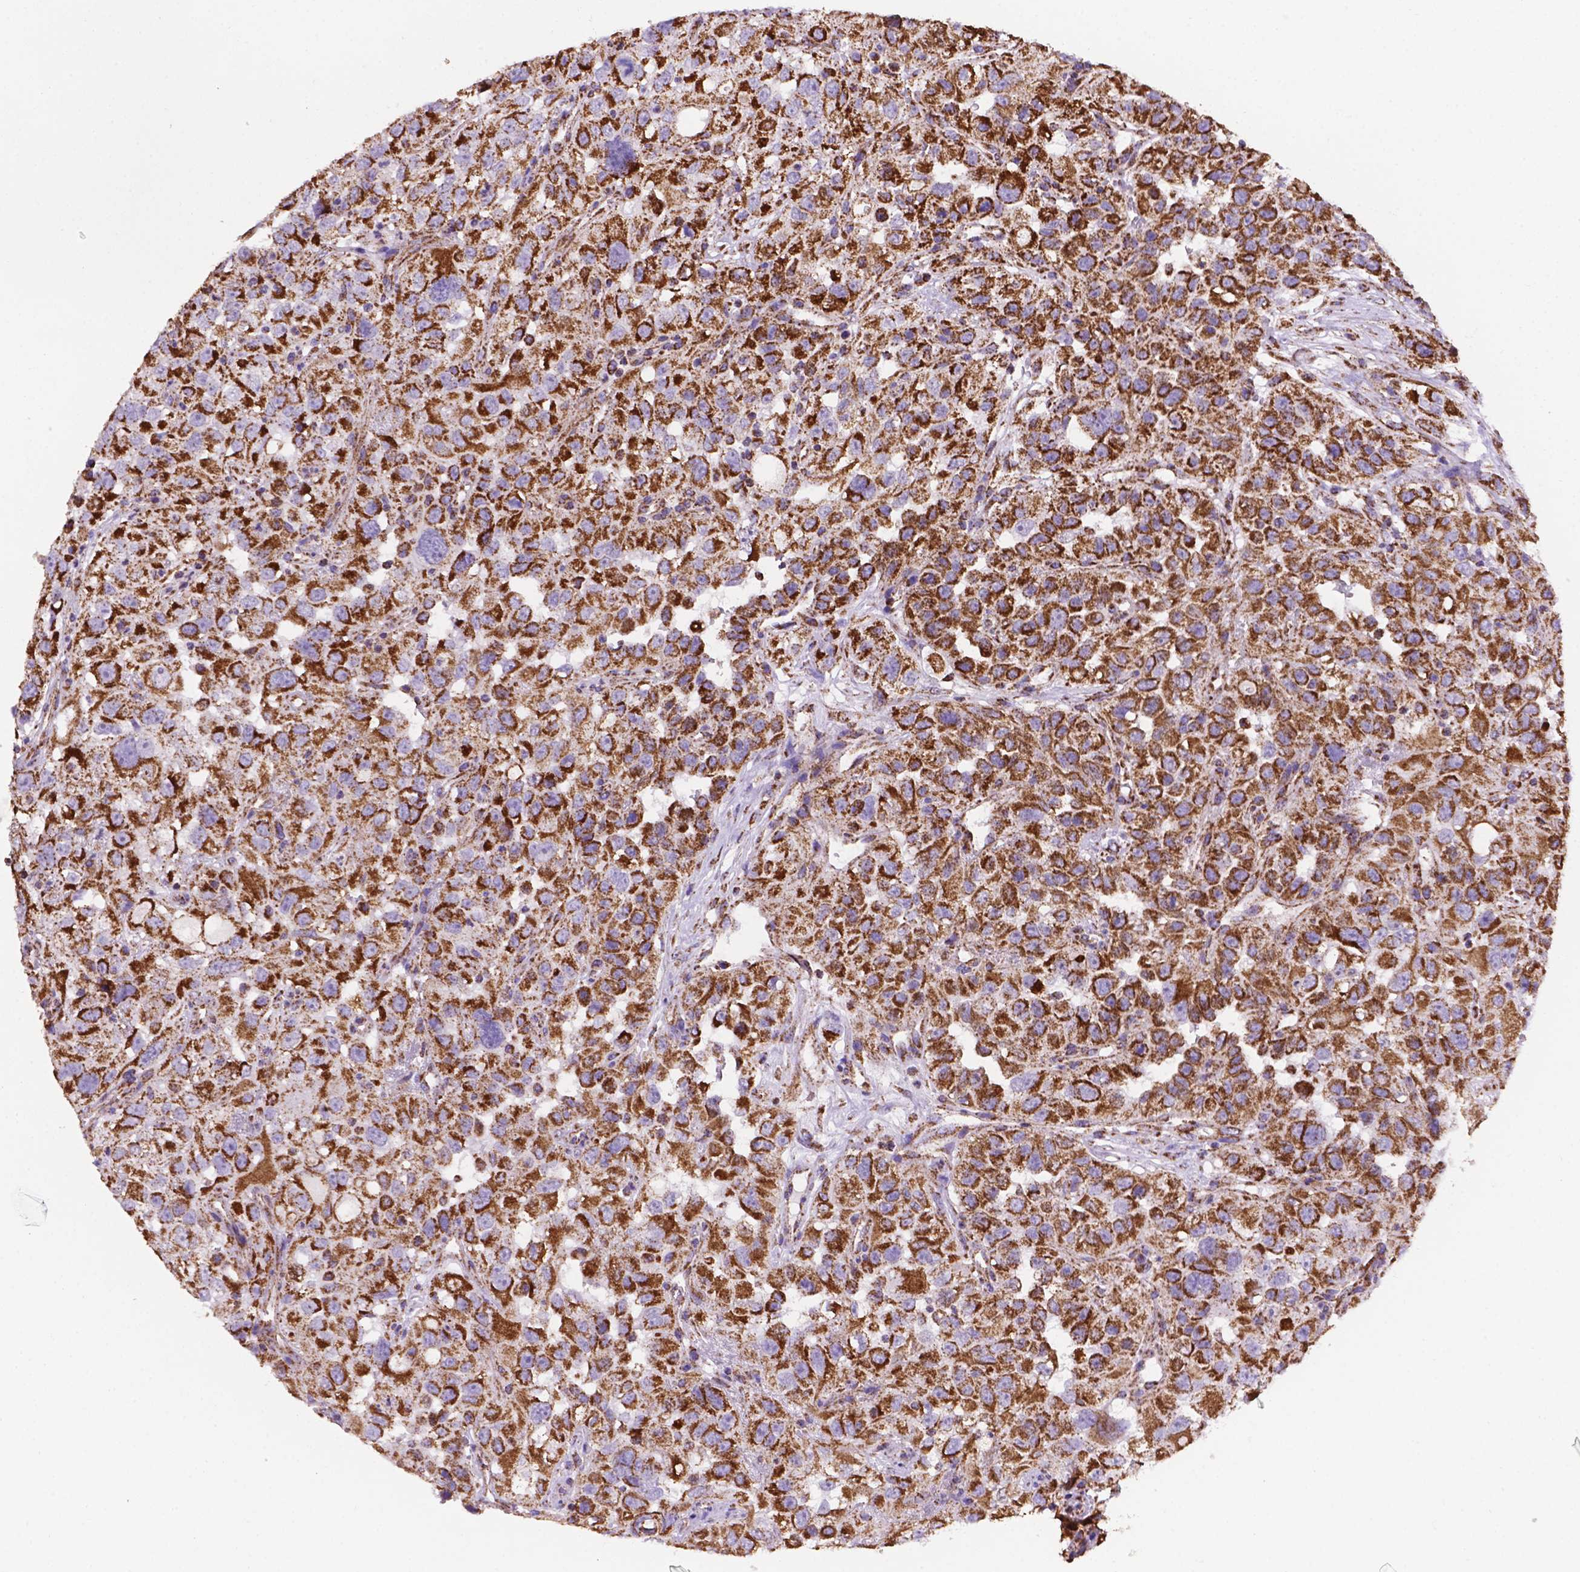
{"staining": {"intensity": "strong", "quantity": ">75%", "location": "cytoplasmic/membranous"}, "tissue": "renal cancer", "cell_type": "Tumor cells", "image_type": "cancer", "snomed": [{"axis": "morphology", "description": "Adenocarcinoma, NOS"}, {"axis": "topography", "description": "Kidney"}], "caption": "Renal adenocarcinoma stained for a protein (brown) displays strong cytoplasmic/membranous positive expression in approximately >75% of tumor cells.", "gene": "HSPD1", "patient": {"sex": "male", "age": 64}}